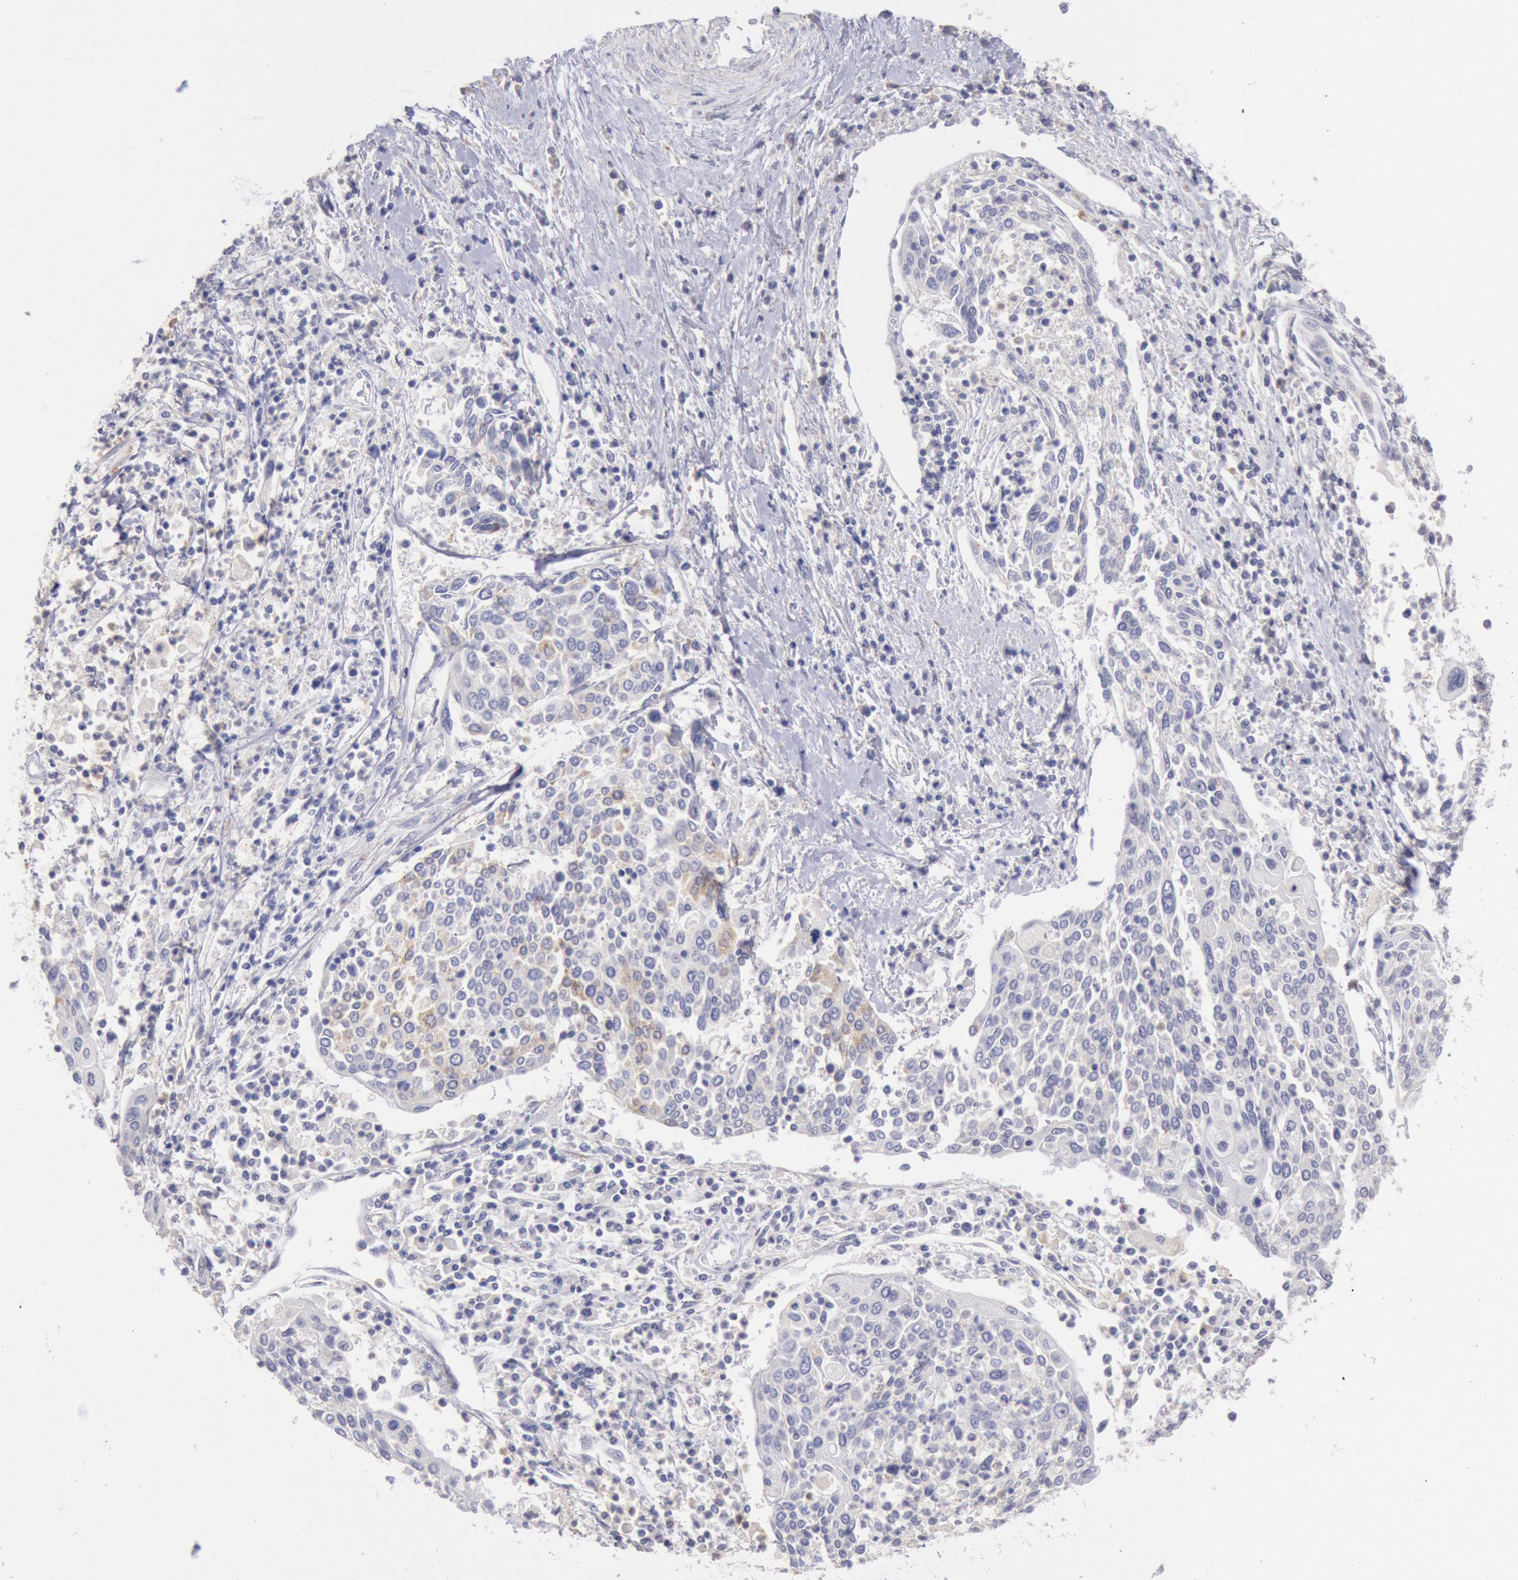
{"staining": {"intensity": "weak", "quantity": "25%-75%", "location": "cytoplasmic/membranous"}, "tissue": "cervical cancer", "cell_type": "Tumor cells", "image_type": "cancer", "snomed": [{"axis": "morphology", "description": "Squamous cell carcinoma, NOS"}, {"axis": "topography", "description": "Cervix"}], "caption": "Protein analysis of cervical cancer tissue exhibits weak cytoplasmic/membranous expression in approximately 25%-75% of tumor cells.", "gene": "GAL3ST1", "patient": {"sex": "female", "age": 40}}